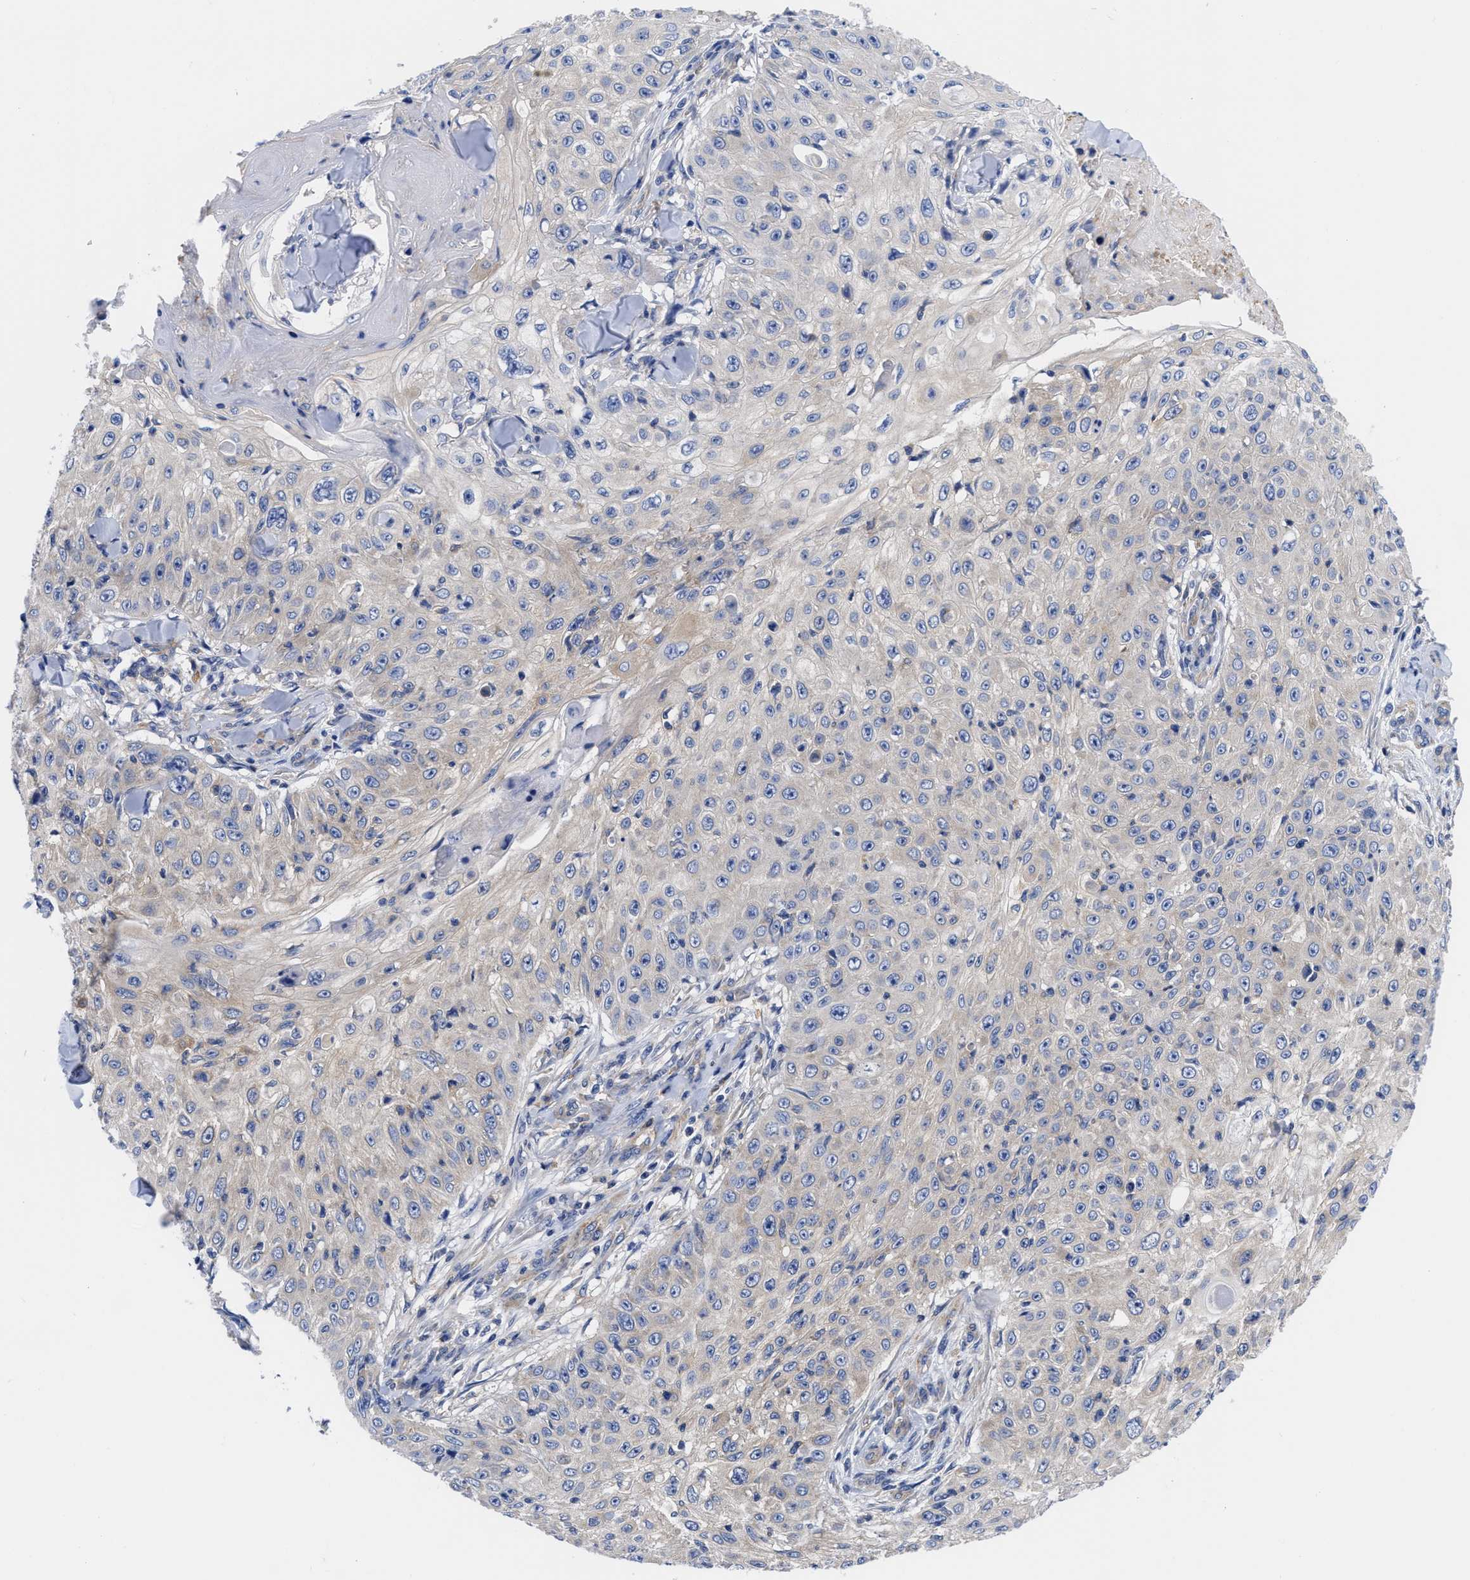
{"staining": {"intensity": "weak", "quantity": "<25%", "location": "cytoplasmic/membranous"}, "tissue": "skin cancer", "cell_type": "Tumor cells", "image_type": "cancer", "snomed": [{"axis": "morphology", "description": "Squamous cell carcinoma, NOS"}, {"axis": "topography", "description": "Skin"}], "caption": "Immunohistochemical staining of human squamous cell carcinoma (skin) demonstrates no significant expression in tumor cells.", "gene": "RBKS", "patient": {"sex": "male", "age": 86}}